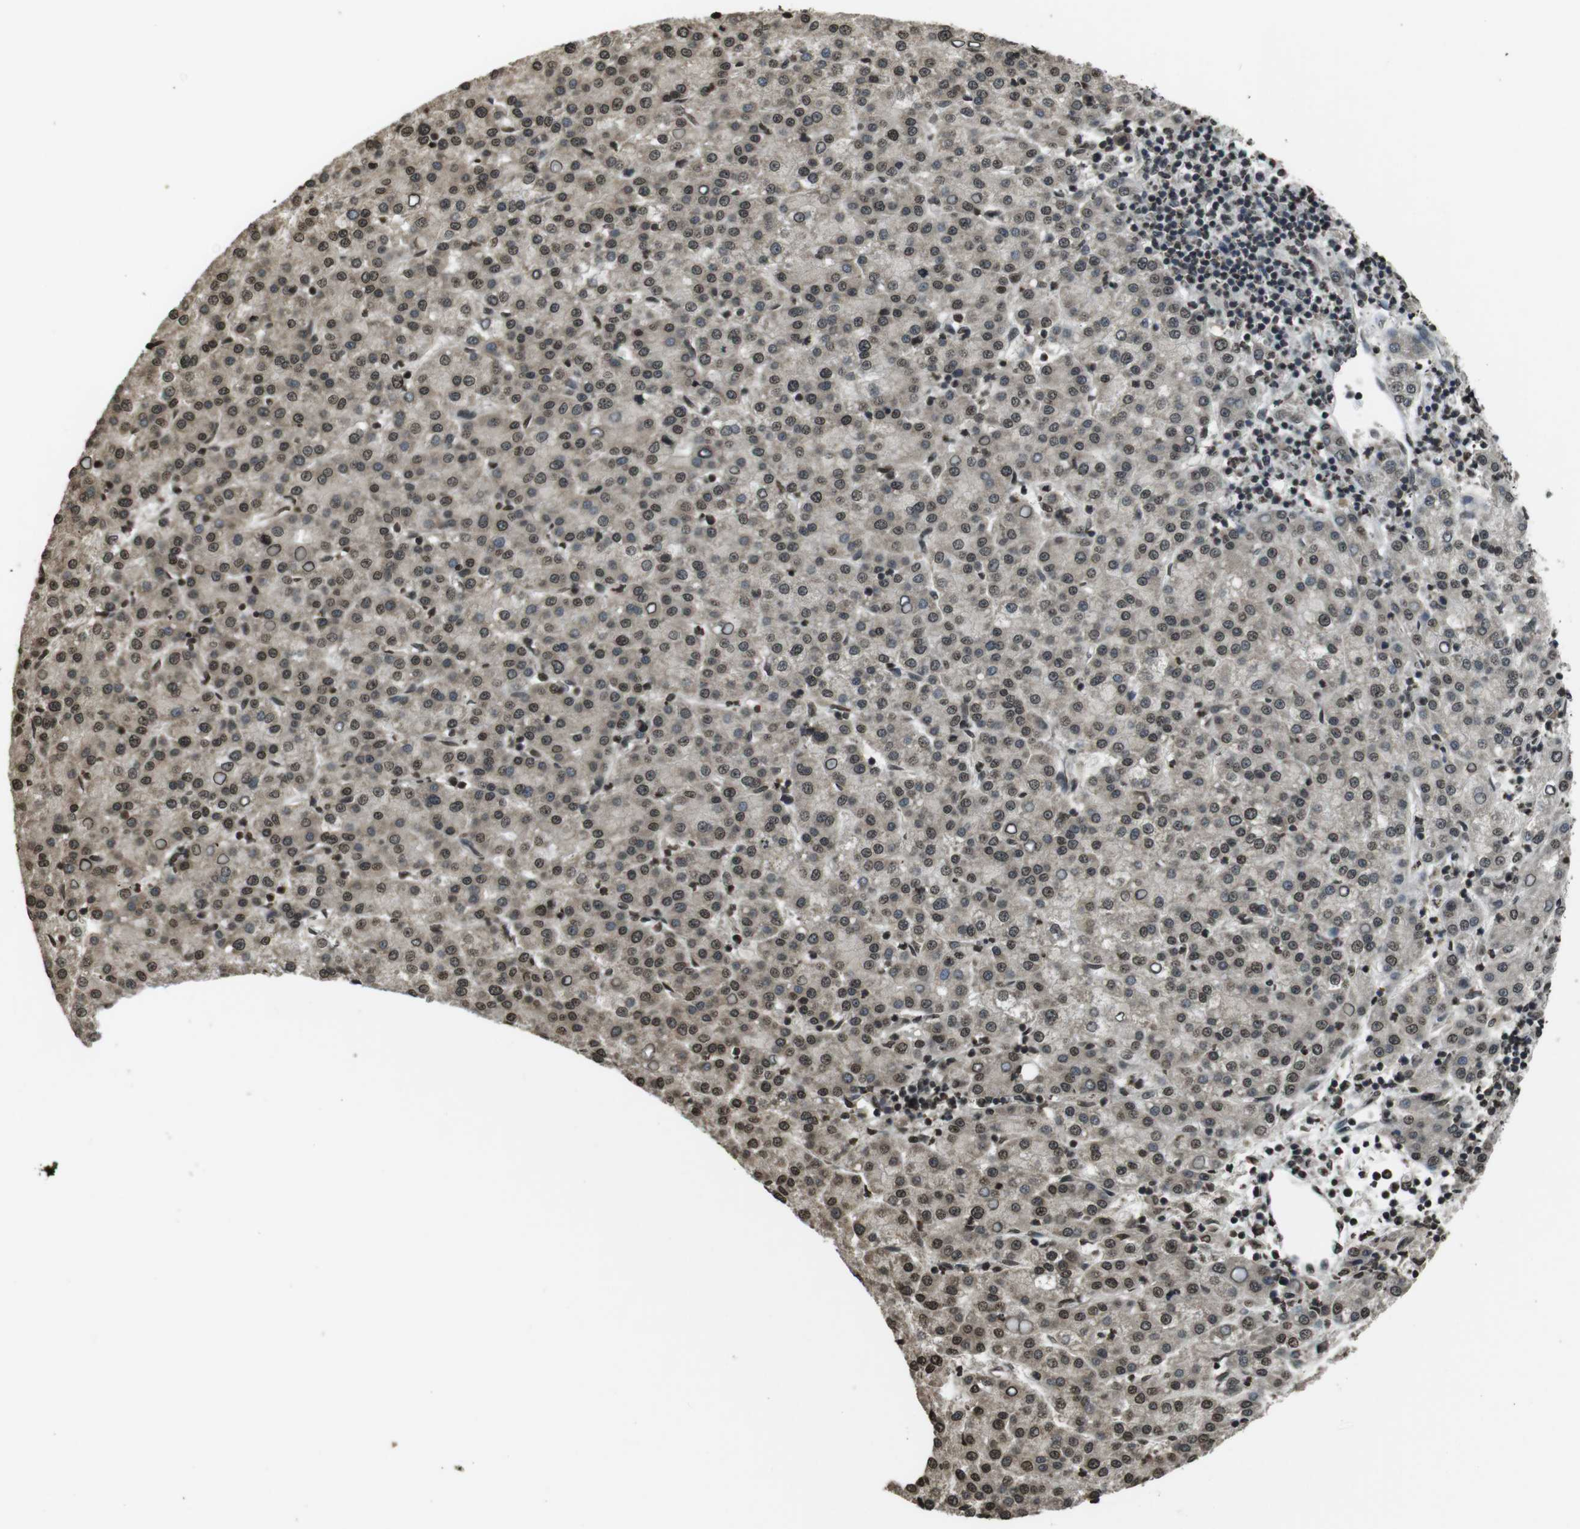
{"staining": {"intensity": "moderate", "quantity": ">75%", "location": "nuclear"}, "tissue": "liver cancer", "cell_type": "Tumor cells", "image_type": "cancer", "snomed": [{"axis": "morphology", "description": "Carcinoma, Hepatocellular, NOS"}, {"axis": "topography", "description": "Liver"}], "caption": "Immunohistochemistry histopathology image of neoplastic tissue: liver cancer (hepatocellular carcinoma) stained using immunohistochemistry reveals medium levels of moderate protein expression localized specifically in the nuclear of tumor cells, appearing as a nuclear brown color.", "gene": "MAF", "patient": {"sex": "female", "age": 58}}